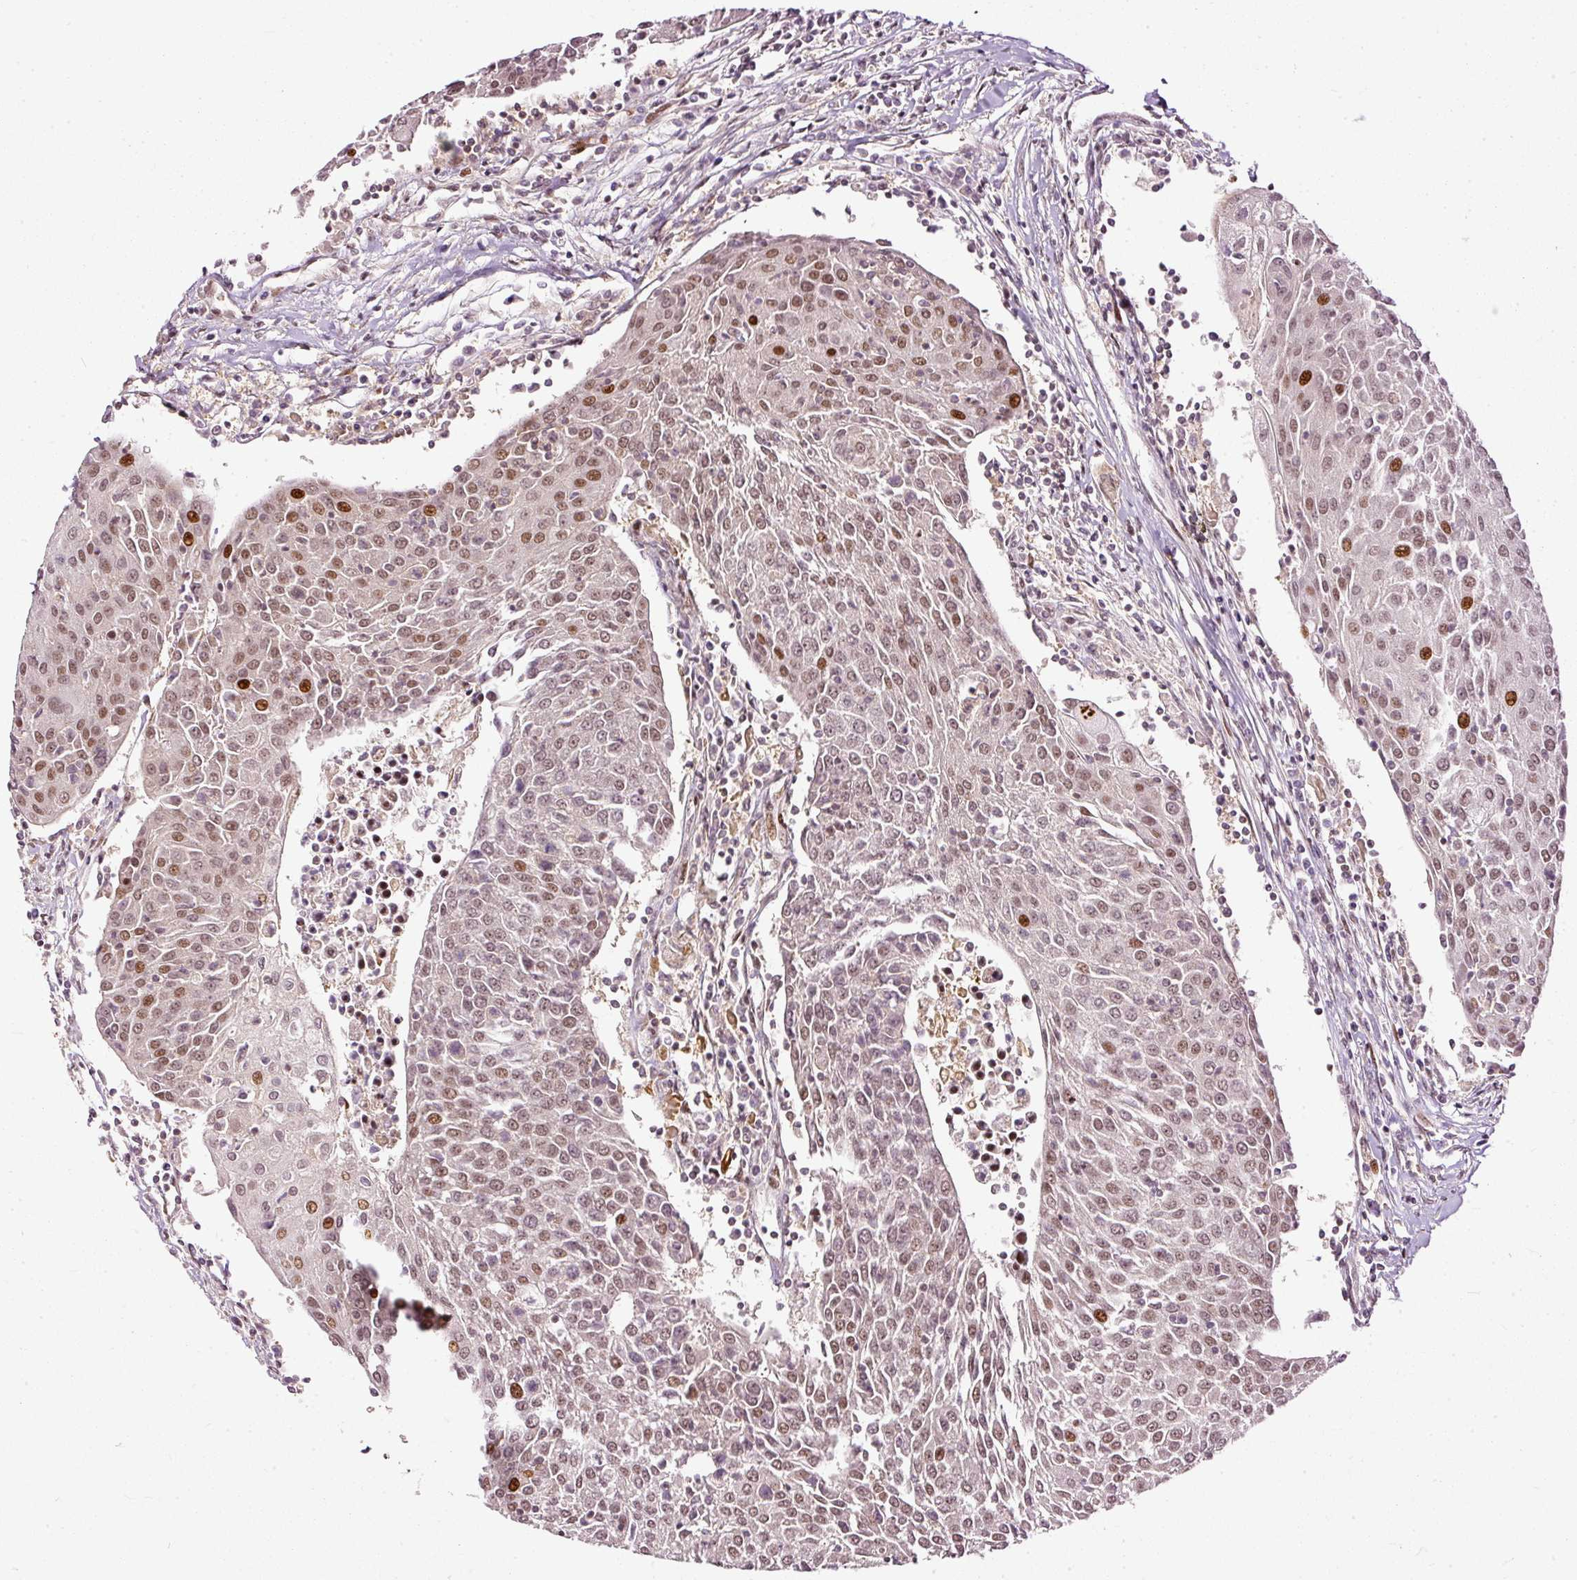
{"staining": {"intensity": "moderate", "quantity": ">75%", "location": "nuclear"}, "tissue": "urothelial cancer", "cell_type": "Tumor cells", "image_type": "cancer", "snomed": [{"axis": "morphology", "description": "Urothelial carcinoma, High grade"}, {"axis": "topography", "description": "Urinary bladder"}], "caption": "An immunohistochemistry (IHC) histopathology image of tumor tissue is shown. Protein staining in brown shows moderate nuclear positivity in high-grade urothelial carcinoma within tumor cells.", "gene": "ZNF778", "patient": {"sex": "female", "age": 85}}